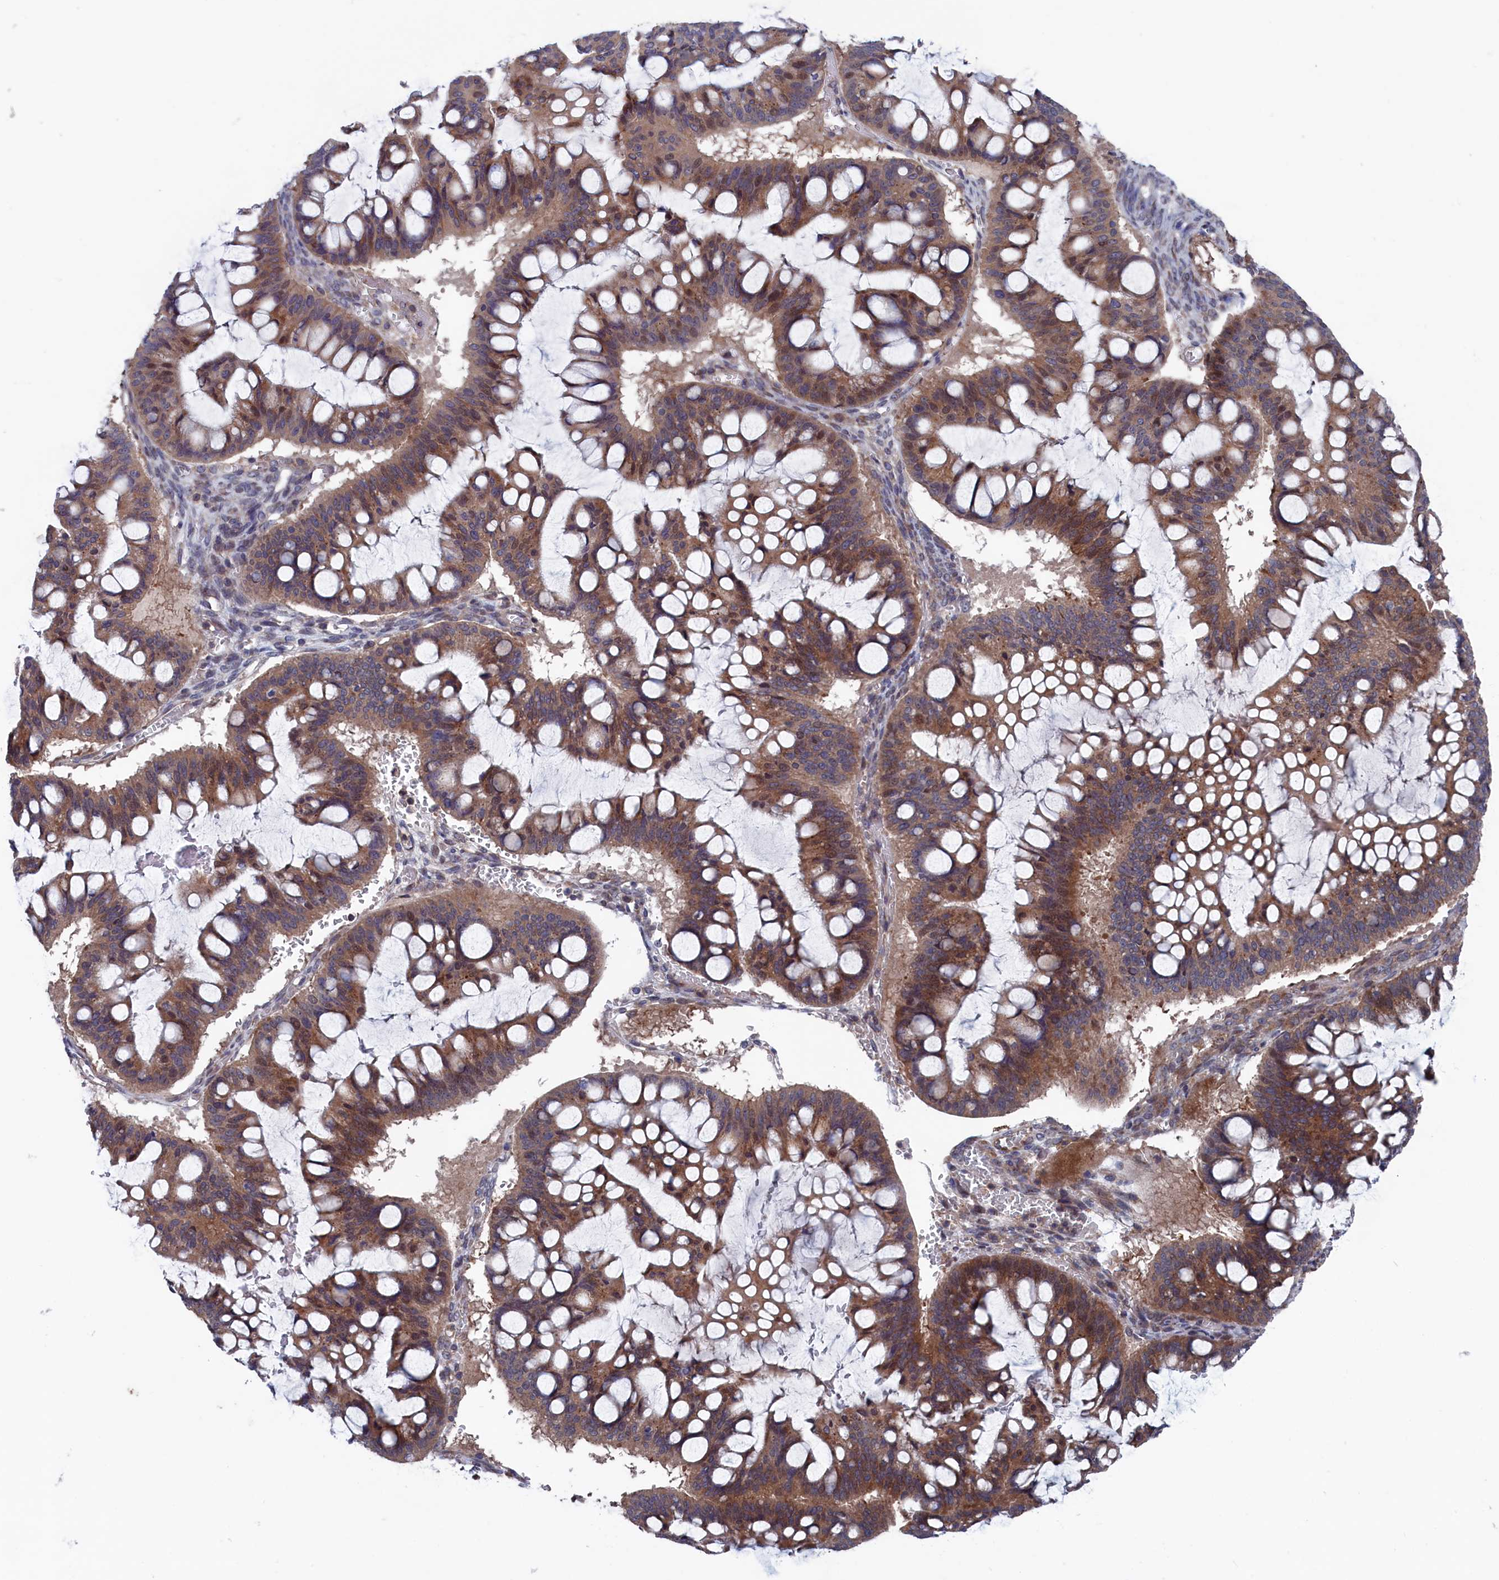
{"staining": {"intensity": "moderate", "quantity": ">75%", "location": "cytoplasmic/membranous,nuclear"}, "tissue": "ovarian cancer", "cell_type": "Tumor cells", "image_type": "cancer", "snomed": [{"axis": "morphology", "description": "Cystadenocarcinoma, mucinous, NOS"}, {"axis": "topography", "description": "Ovary"}], "caption": "Protein analysis of ovarian mucinous cystadenocarcinoma tissue demonstrates moderate cytoplasmic/membranous and nuclear staining in approximately >75% of tumor cells. The protein is stained brown, and the nuclei are stained in blue (DAB (3,3'-diaminobenzidine) IHC with brightfield microscopy, high magnification).", "gene": "SPATA13", "patient": {"sex": "female", "age": 73}}